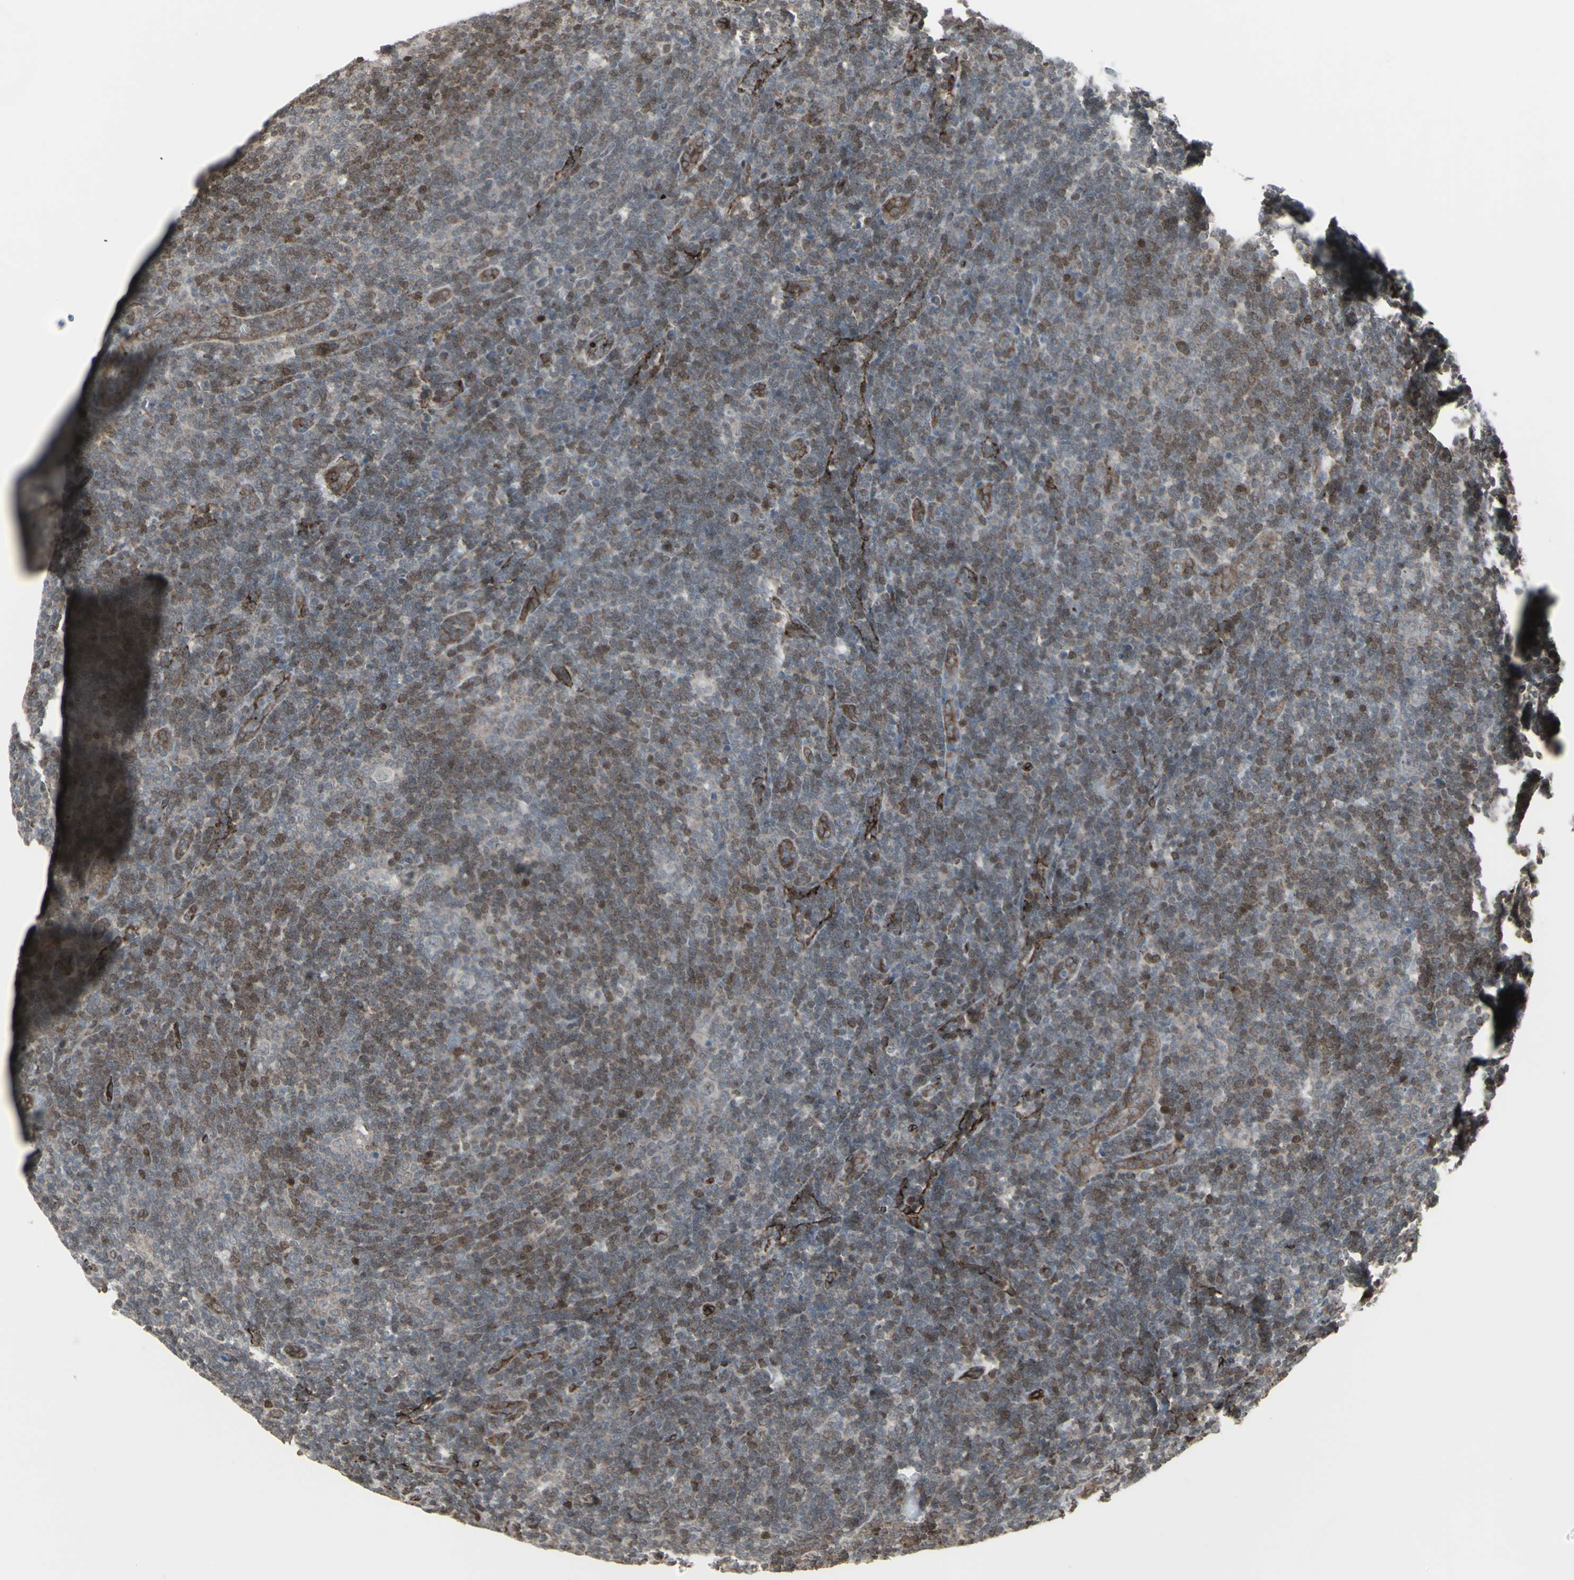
{"staining": {"intensity": "weak", "quantity": ">75%", "location": "cytoplasmic/membranous"}, "tissue": "lymphoma", "cell_type": "Tumor cells", "image_type": "cancer", "snomed": [{"axis": "morphology", "description": "Hodgkin's disease, NOS"}, {"axis": "topography", "description": "Lymph node"}], "caption": "A photomicrograph of human Hodgkin's disease stained for a protein exhibits weak cytoplasmic/membranous brown staining in tumor cells.", "gene": "DTX3L", "patient": {"sex": "female", "age": 57}}